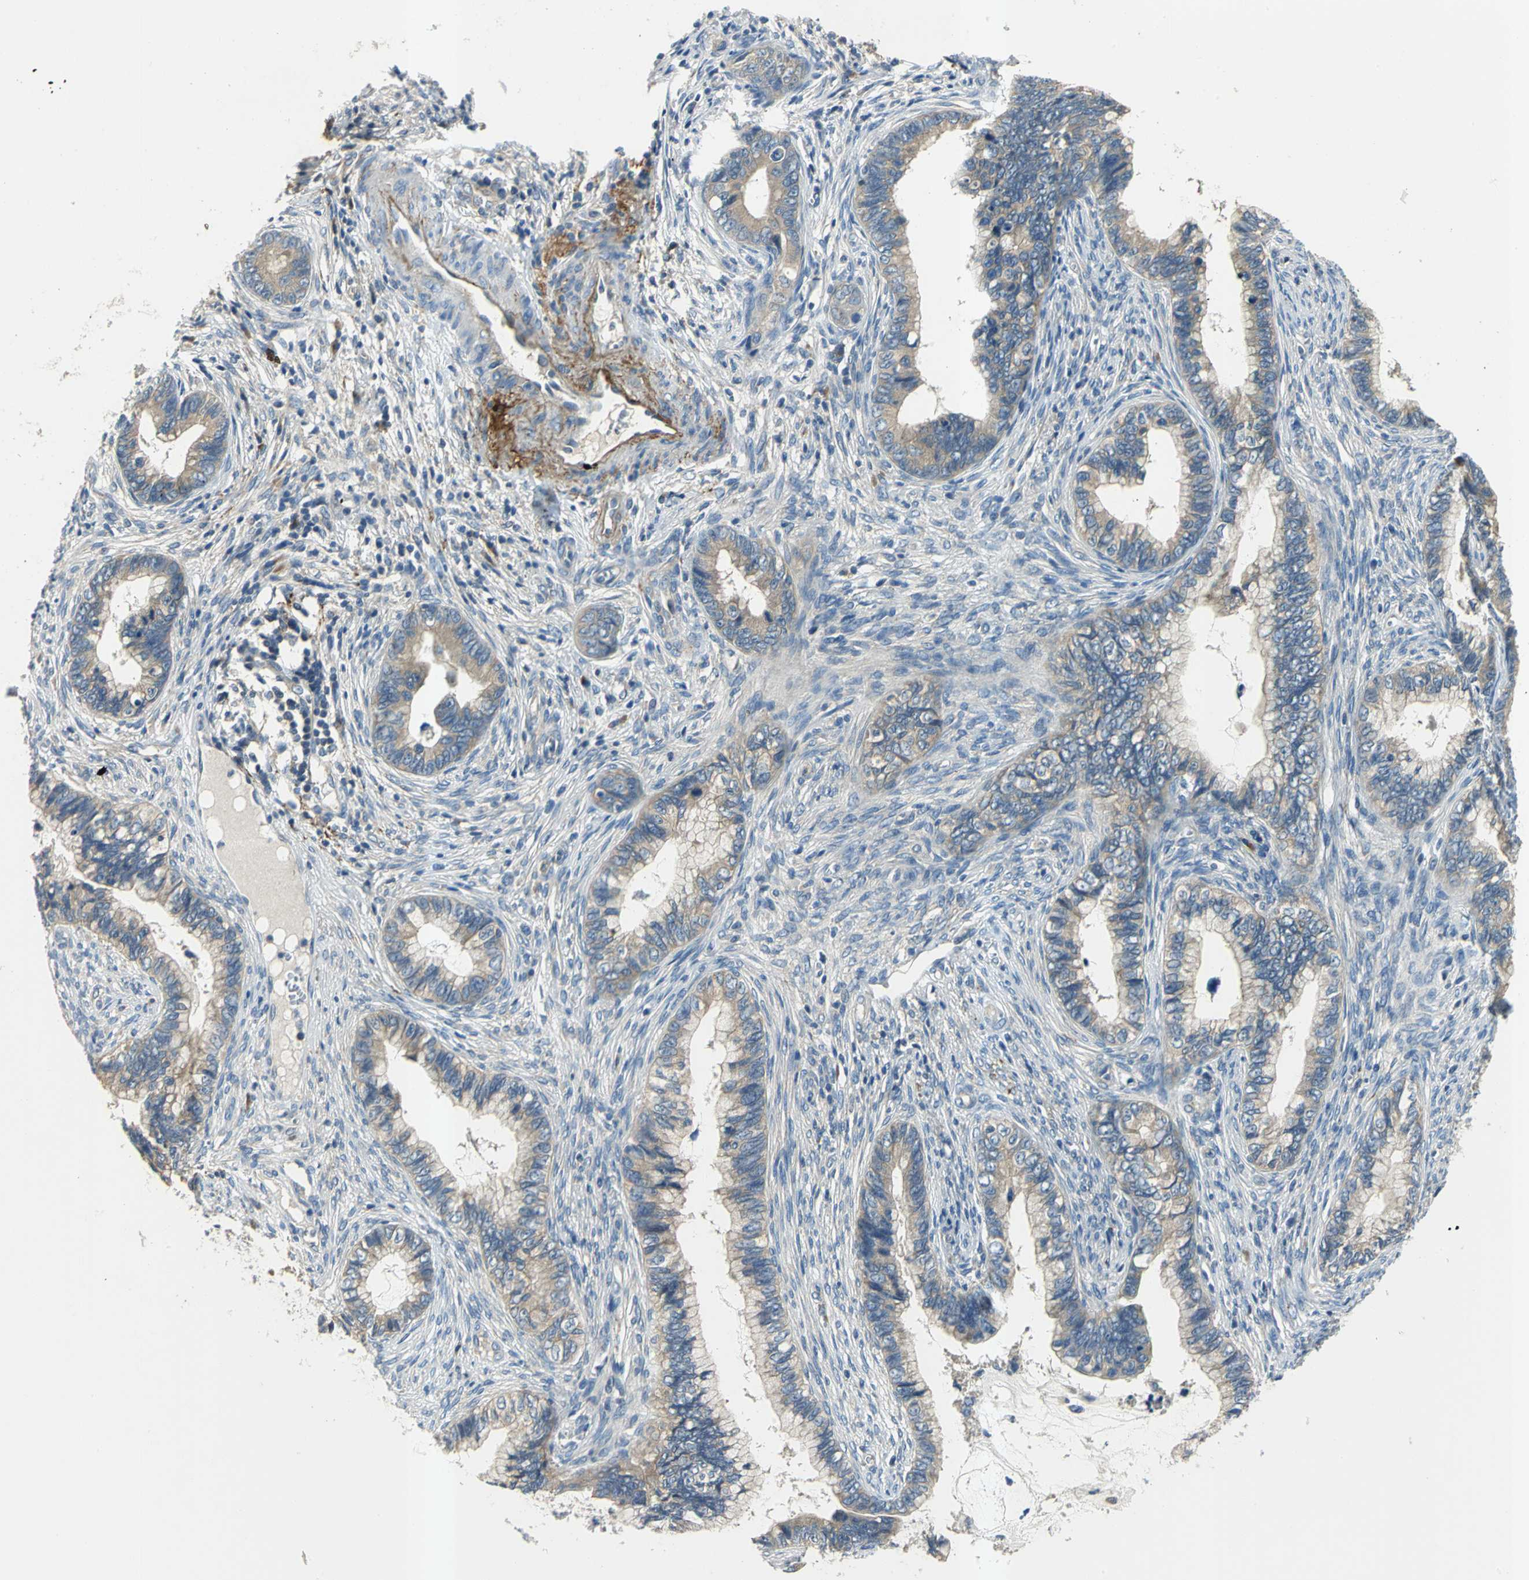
{"staining": {"intensity": "weak", "quantity": ">75%", "location": "cytoplasmic/membranous"}, "tissue": "cervical cancer", "cell_type": "Tumor cells", "image_type": "cancer", "snomed": [{"axis": "morphology", "description": "Adenocarcinoma, NOS"}, {"axis": "topography", "description": "Cervix"}], "caption": "Cervical adenocarcinoma stained with DAB (3,3'-diaminobenzidine) immunohistochemistry demonstrates low levels of weak cytoplasmic/membranous expression in approximately >75% of tumor cells. Using DAB (3,3'-diaminobenzidine) (brown) and hematoxylin (blue) stains, captured at high magnification using brightfield microscopy.", "gene": "SLC16A7", "patient": {"sex": "female", "age": 44}}